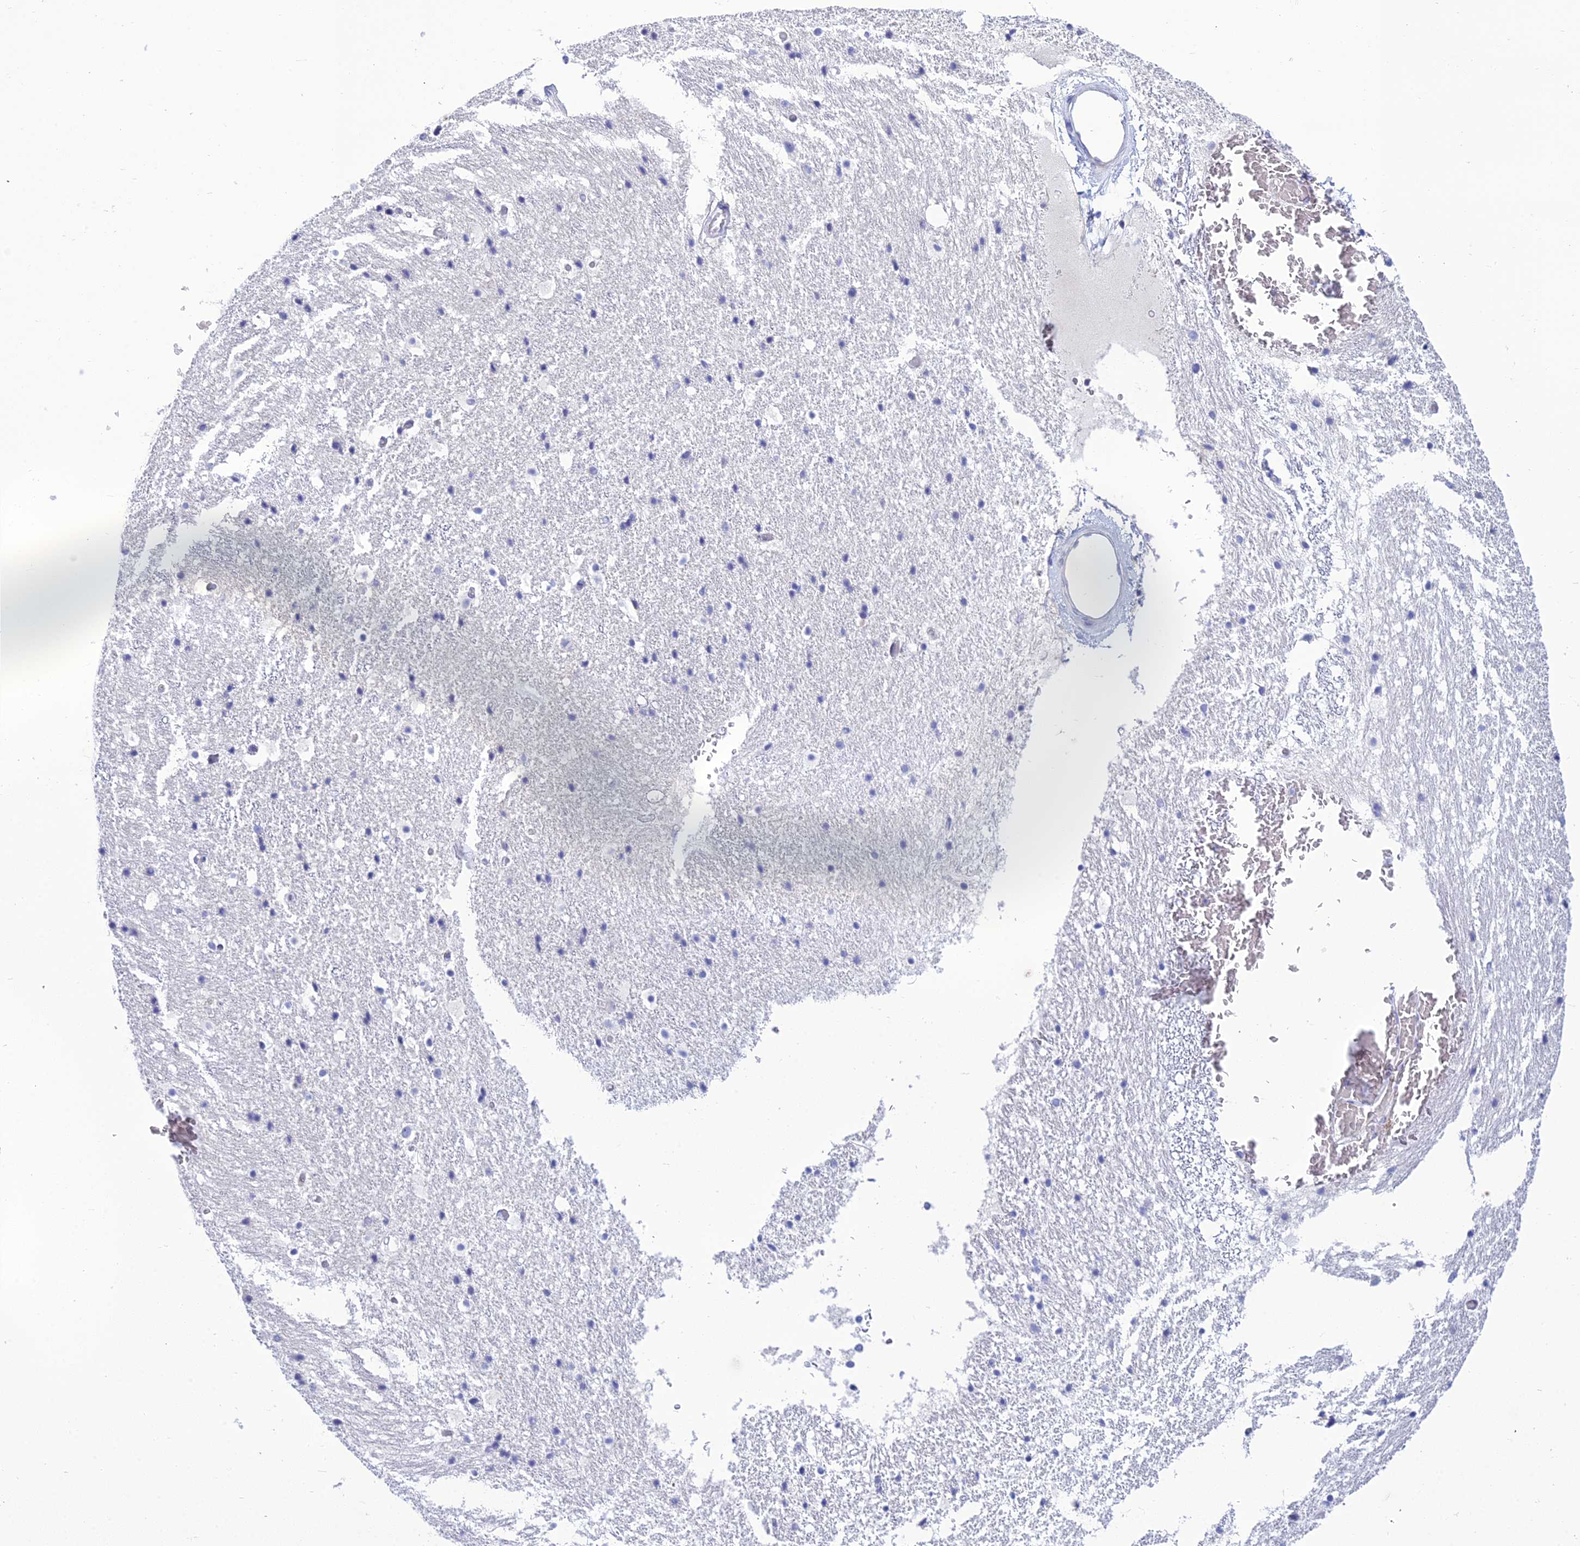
{"staining": {"intensity": "negative", "quantity": "none", "location": "none"}, "tissue": "hippocampus", "cell_type": "Glial cells", "image_type": "normal", "snomed": [{"axis": "morphology", "description": "Normal tissue, NOS"}, {"axis": "topography", "description": "Hippocampus"}], "caption": "The image shows no staining of glial cells in normal hippocampus.", "gene": "ZMIZ1", "patient": {"sex": "female", "age": 52}}